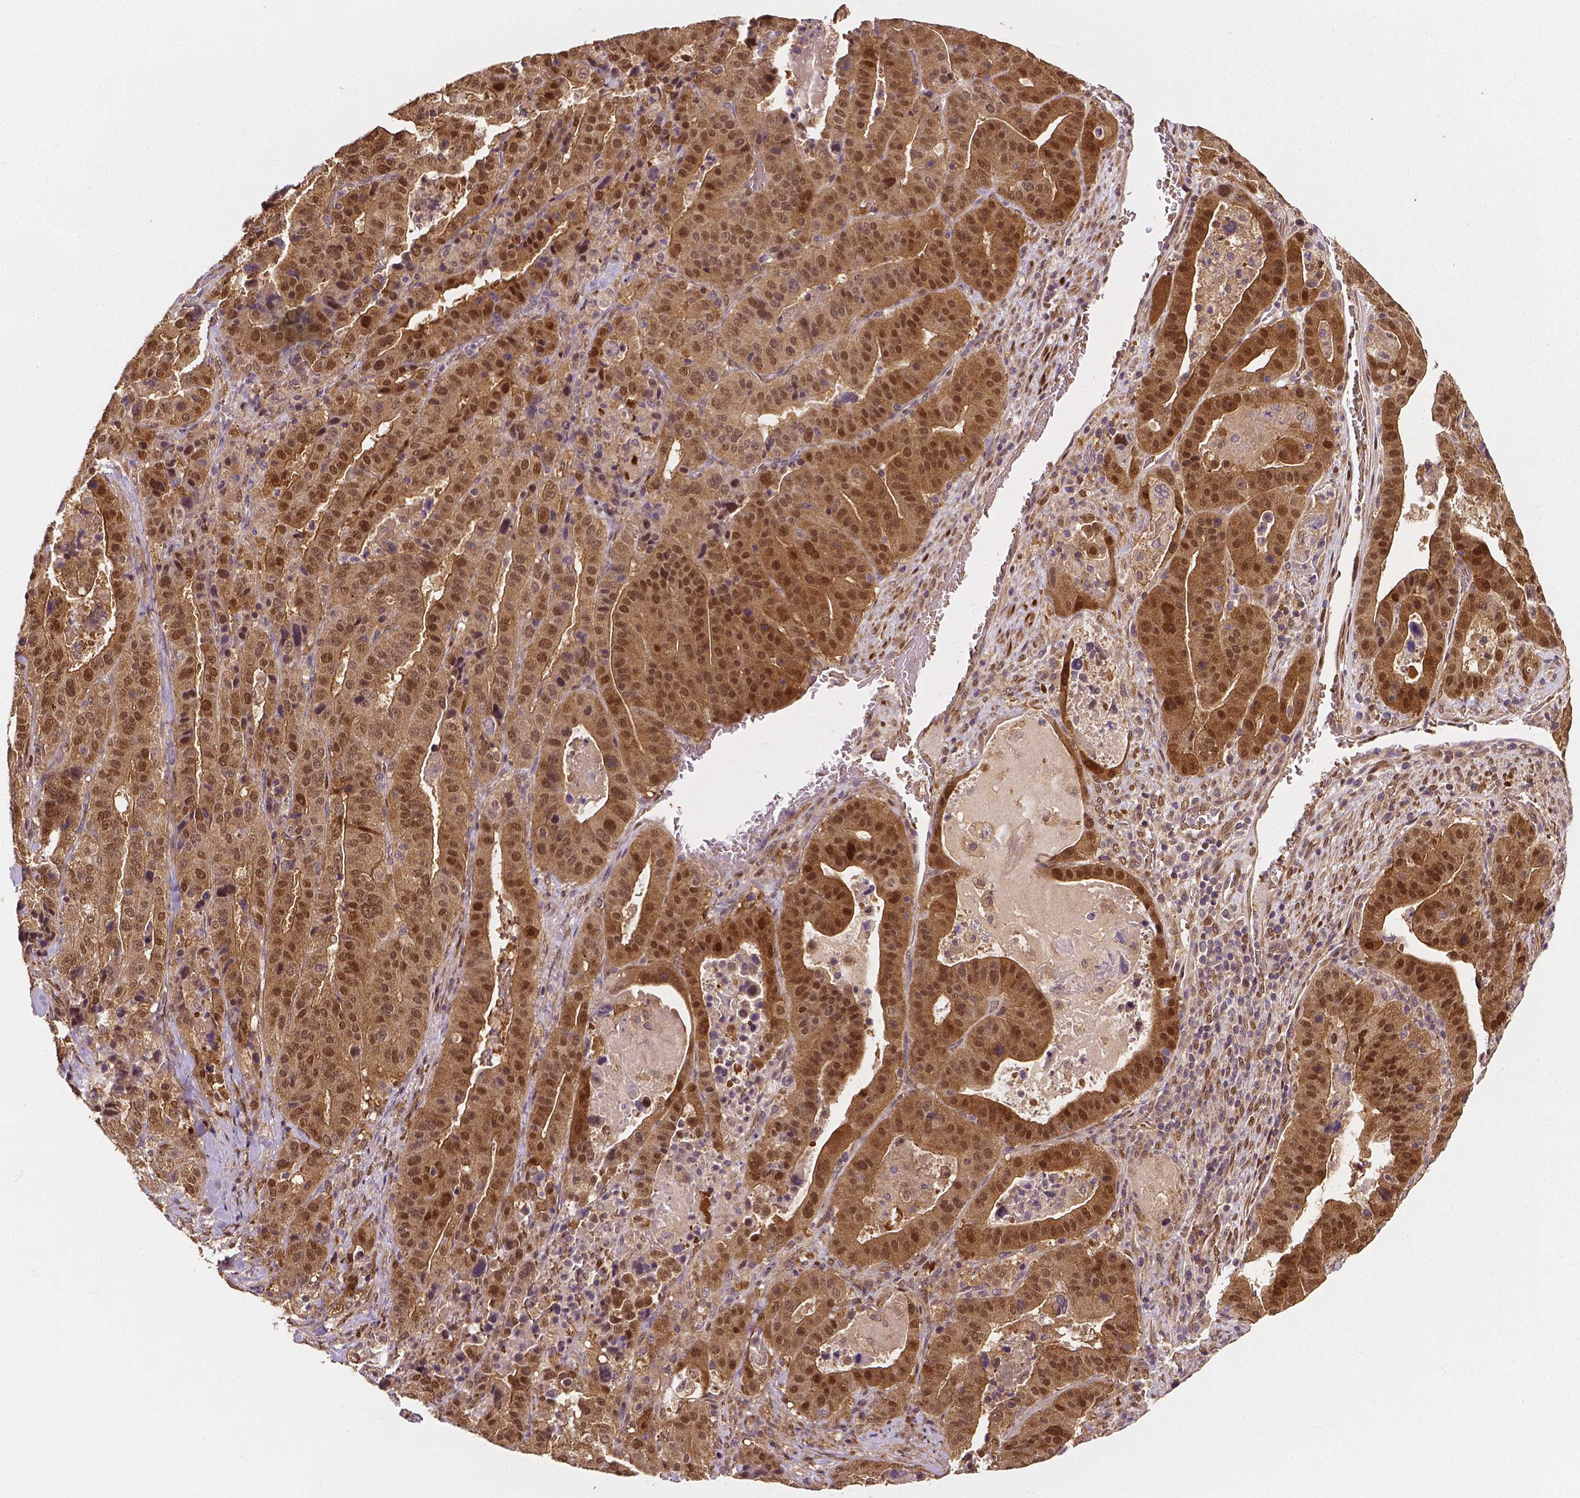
{"staining": {"intensity": "moderate", "quantity": ">75%", "location": "cytoplasmic/membranous,nuclear"}, "tissue": "stomach cancer", "cell_type": "Tumor cells", "image_type": "cancer", "snomed": [{"axis": "morphology", "description": "Adenocarcinoma, NOS"}, {"axis": "topography", "description": "Stomach"}], "caption": "Immunohistochemistry of human stomach cancer reveals medium levels of moderate cytoplasmic/membranous and nuclear expression in approximately >75% of tumor cells.", "gene": "YAP1", "patient": {"sex": "male", "age": 48}}